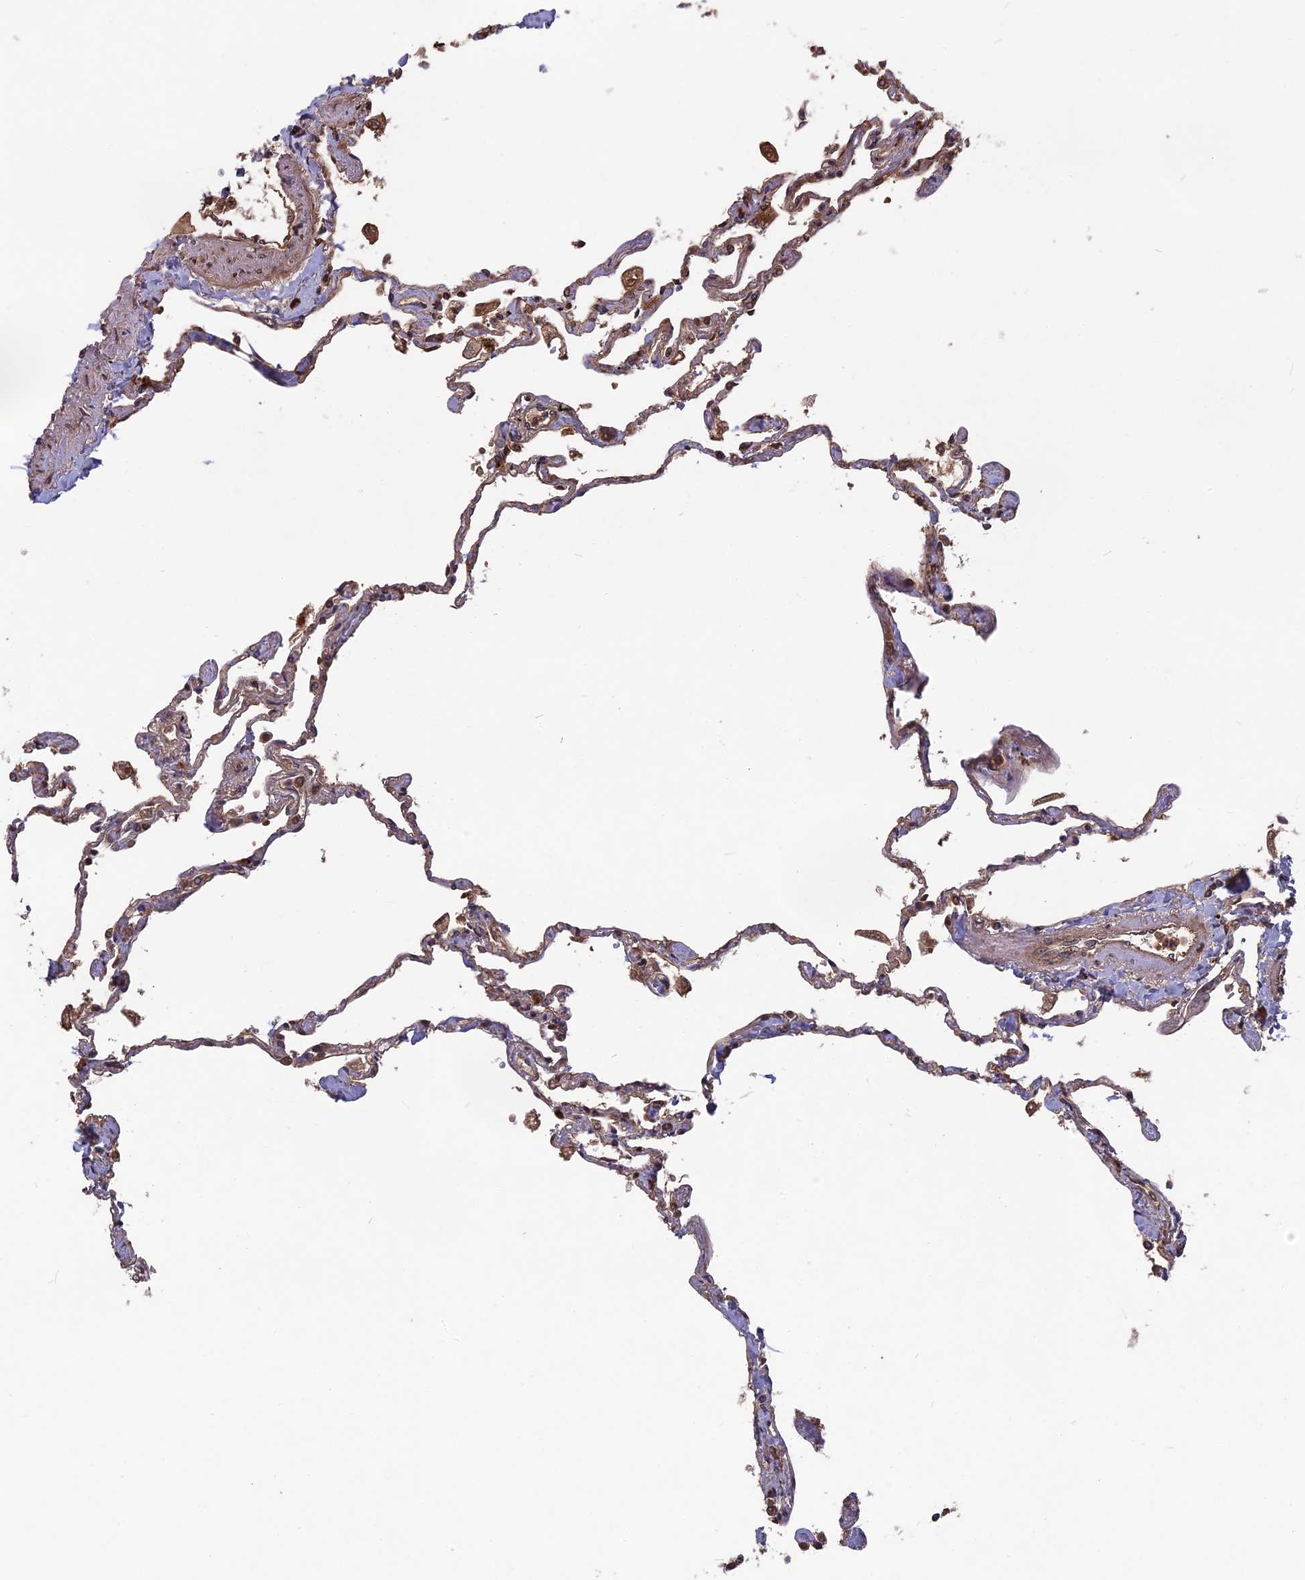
{"staining": {"intensity": "moderate", "quantity": "25%-75%", "location": "cytoplasmic/membranous"}, "tissue": "lung", "cell_type": "Alveolar cells", "image_type": "normal", "snomed": [{"axis": "morphology", "description": "Normal tissue, NOS"}, {"axis": "topography", "description": "Lung"}], "caption": "A brown stain shows moderate cytoplasmic/membranous positivity of a protein in alveolar cells of benign lung.", "gene": "TMUB2", "patient": {"sex": "female", "age": 67}}